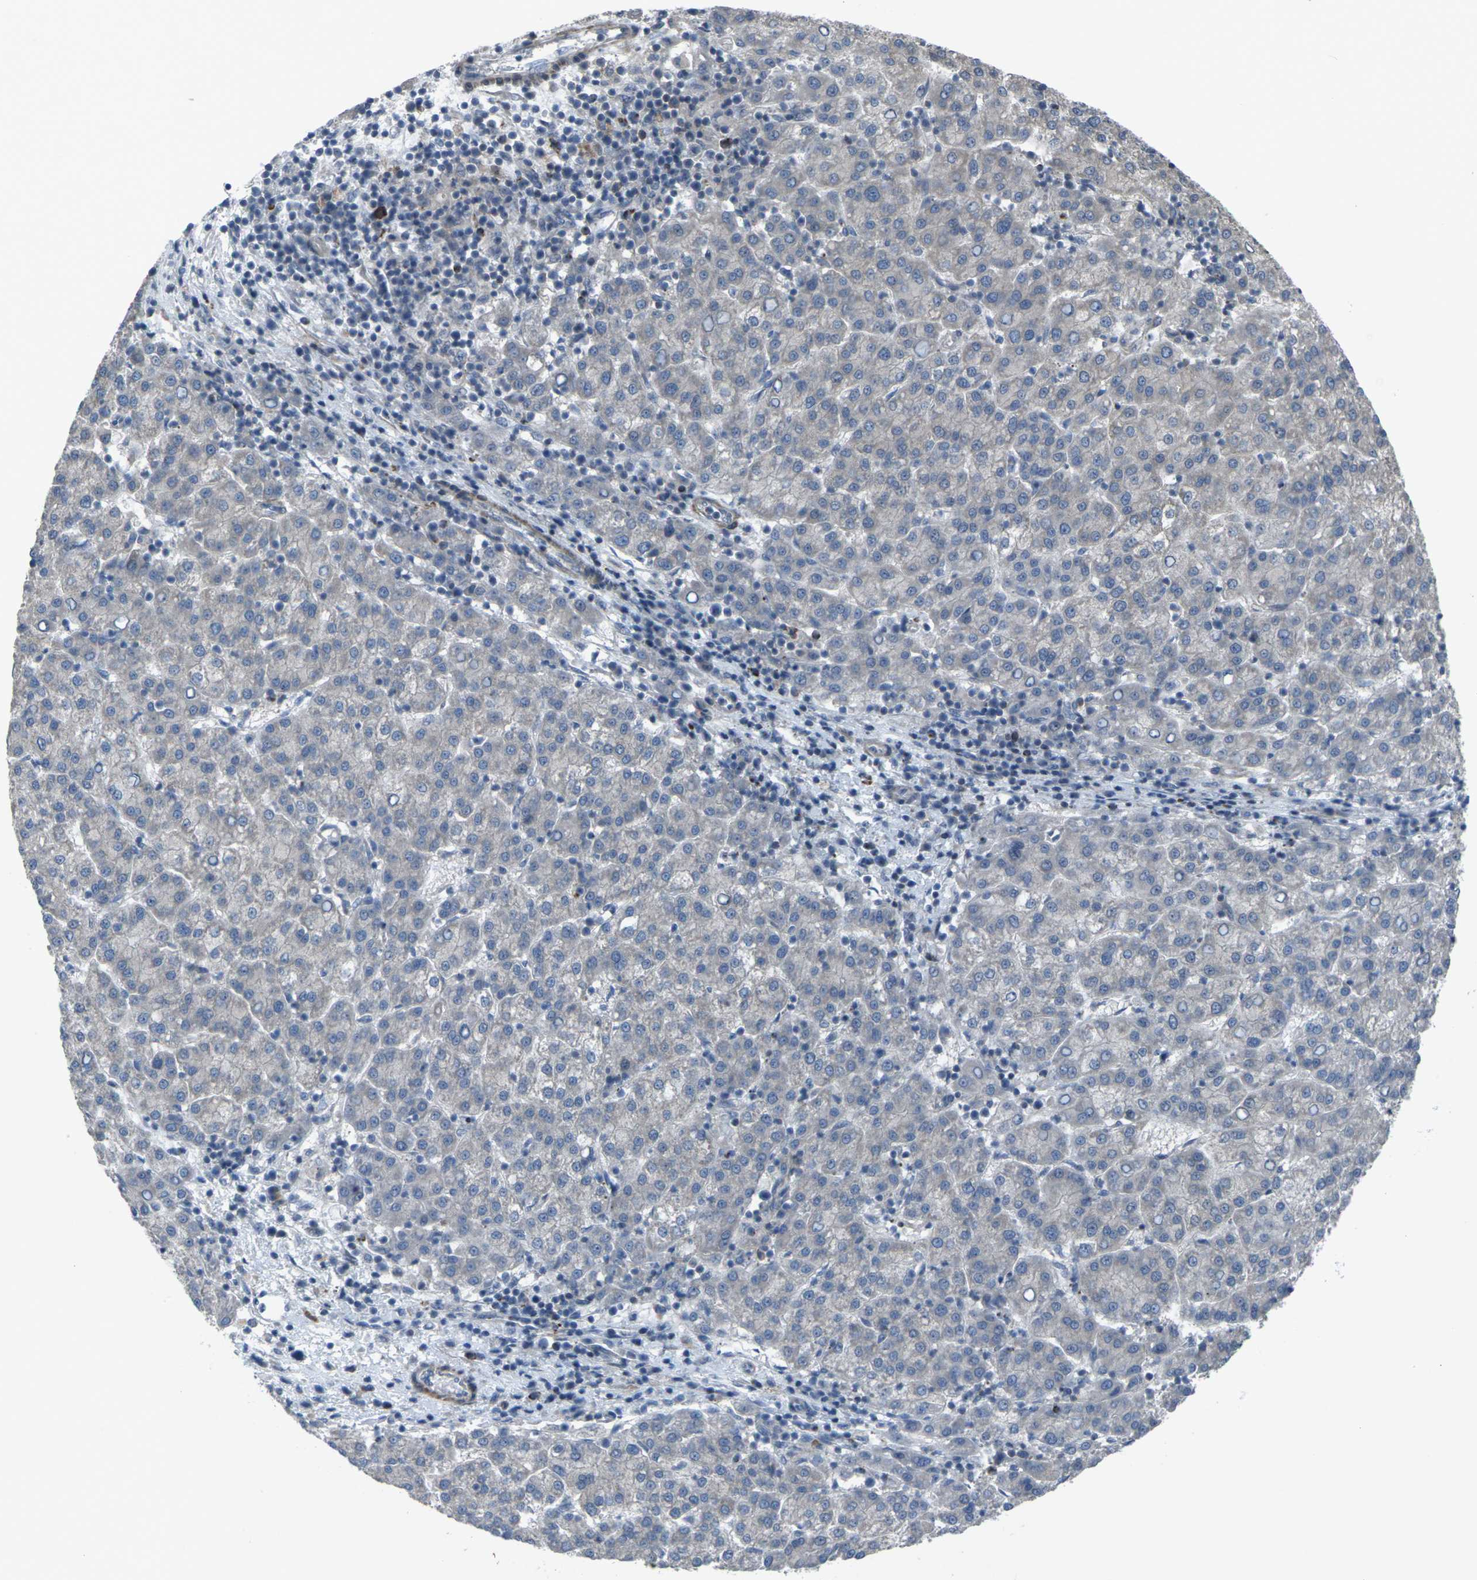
{"staining": {"intensity": "negative", "quantity": "none", "location": "none"}, "tissue": "liver cancer", "cell_type": "Tumor cells", "image_type": "cancer", "snomed": [{"axis": "morphology", "description": "Carcinoma, Hepatocellular, NOS"}, {"axis": "topography", "description": "Liver"}], "caption": "Immunohistochemical staining of liver hepatocellular carcinoma displays no significant staining in tumor cells. (Stains: DAB IHC with hematoxylin counter stain, Microscopy: brightfield microscopy at high magnification).", "gene": "CCR10", "patient": {"sex": "female", "age": 58}}